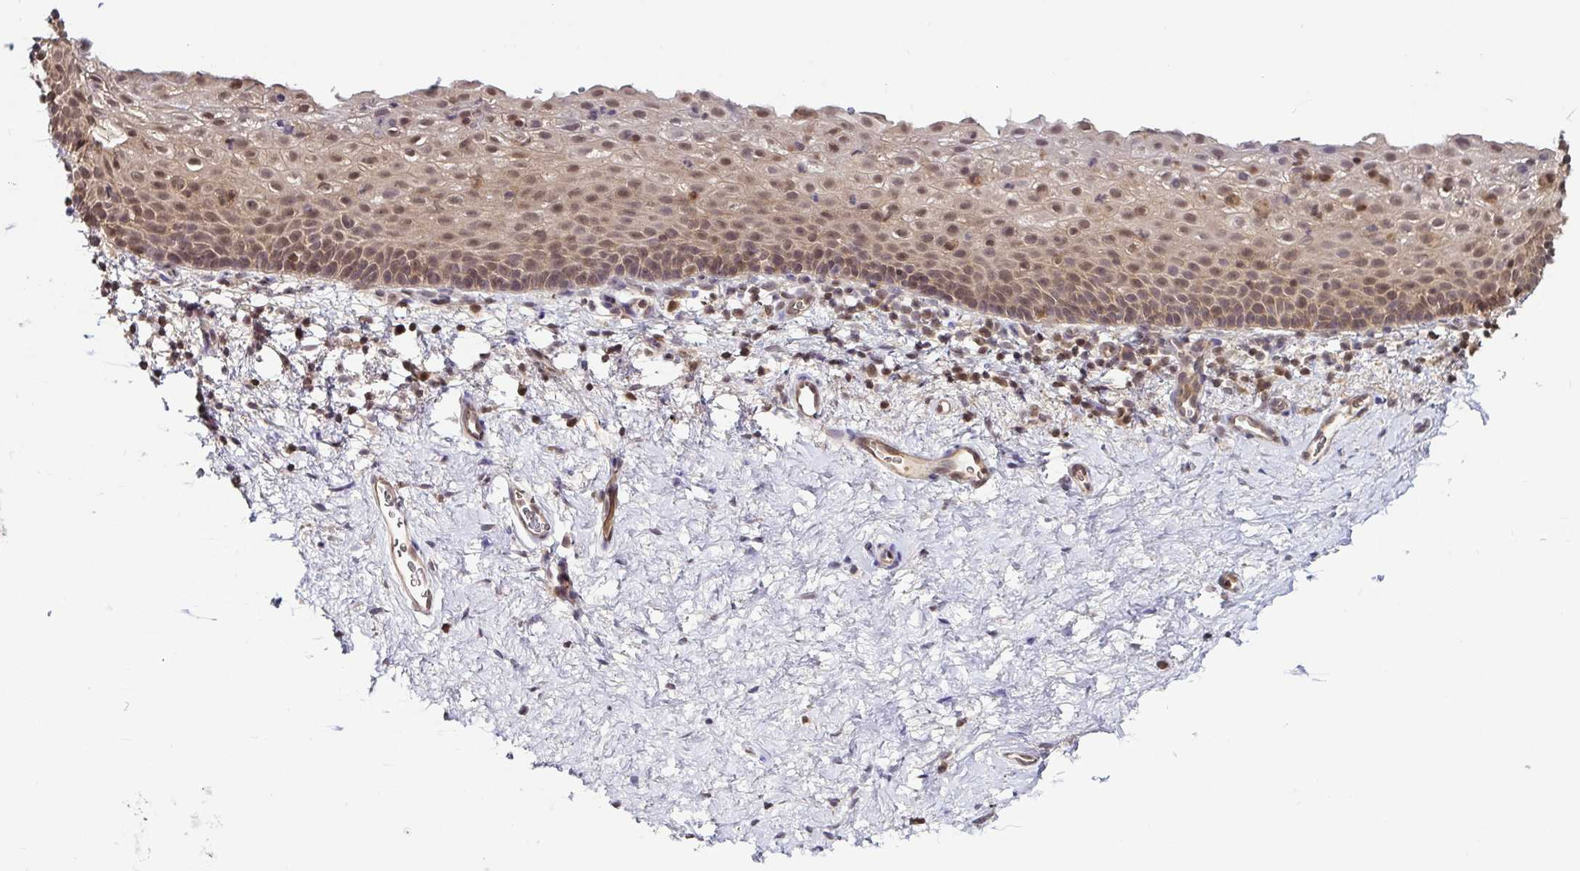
{"staining": {"intensity": "moderate", "quantity": "25%-75%", "location": "cytoplasmic/membranous,nuclear"}, "tissue": "vagina", "cell_type": "Squamous epithelial cells", "image_type": "normal", "snomed": [{"axis": "morphology", "description": "Normal tissue, NOS"}, {"axis": "topography", "description": "Vagina"}], "caption": "Brown immunohistochemical staining in benign vagina reveals moderate cytoplasmic/membranous,nuclear expression in approximately 25%-75% of squamous epithelial cells. (Stains: DAB (3,3'-diaminobenzidine) in brown, nuclei in blue, Microscopy: brightfield microscopy at high magnification).", "gene": "PSMB9", "patient": {"sex": "female", "age": 61}}